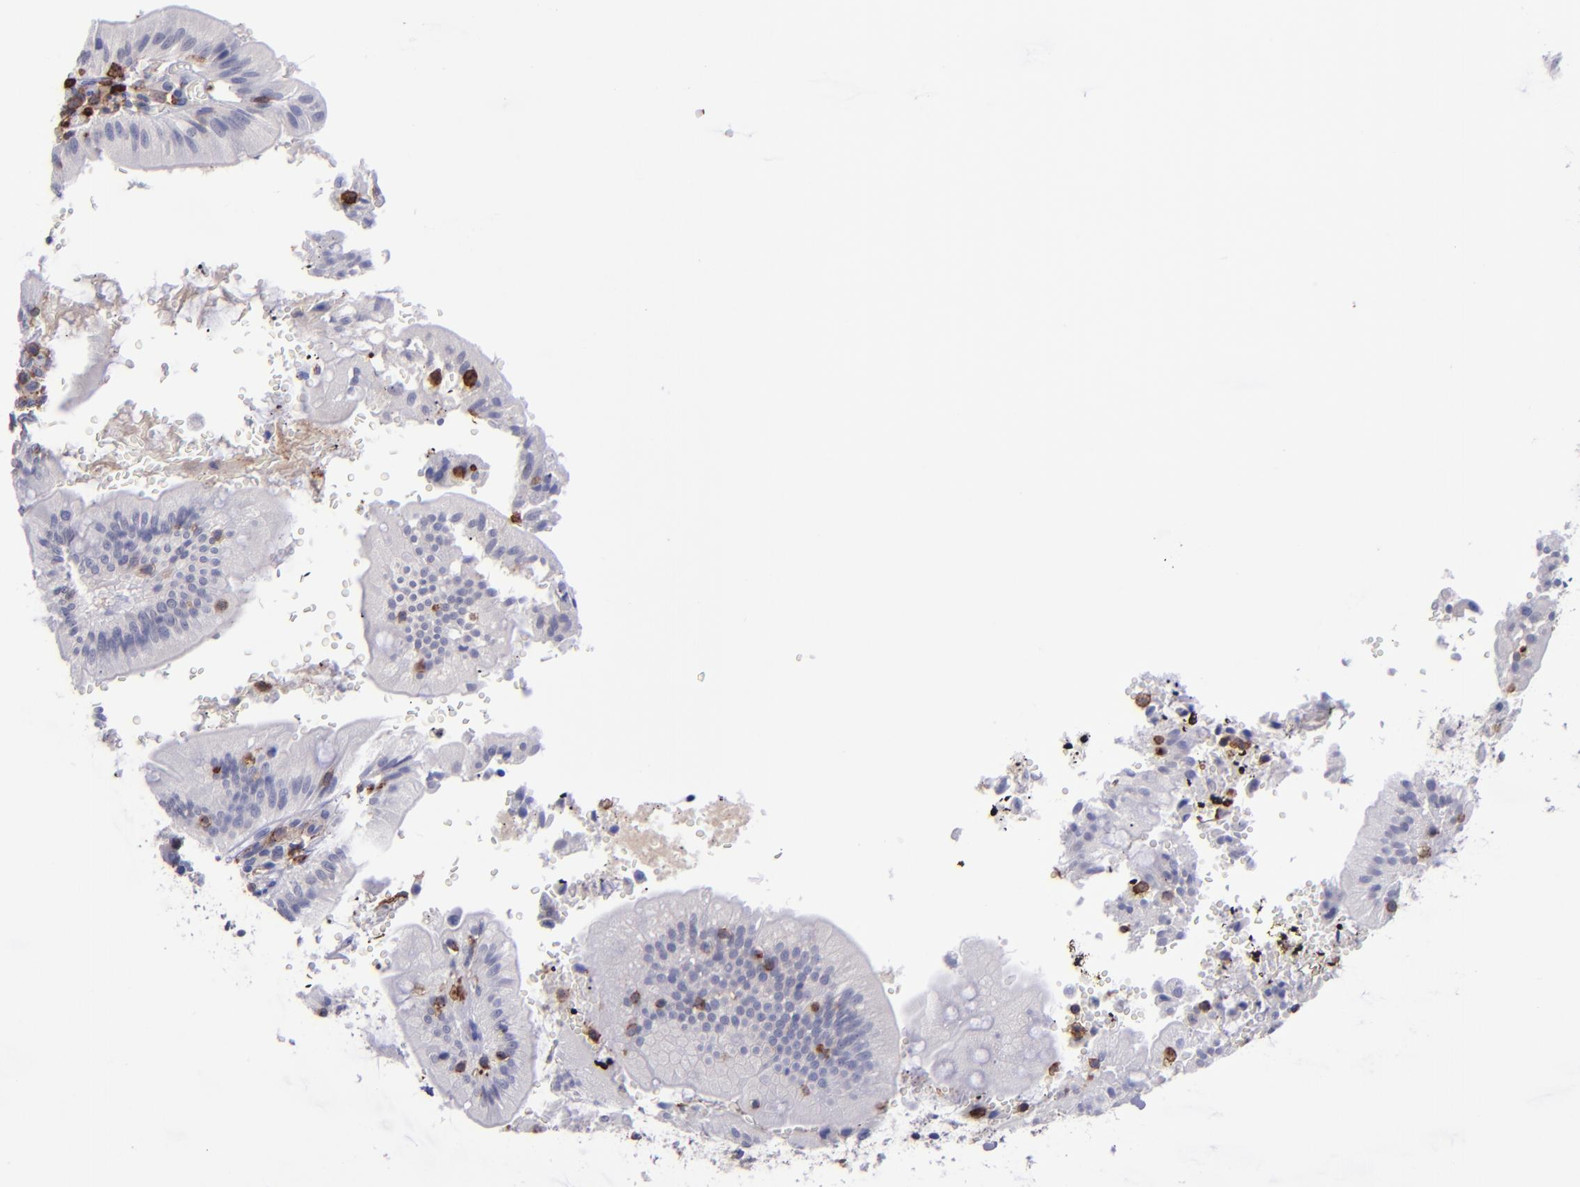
{"staining": {"intensity": "negative", "quantity": "none", "location": "none"}, "tissue": "small intestine", "cell_type": "Glandular cells", "image_type": "normal", "snomed": [{"axis": "morphology", "description": "Normal tissue, NOS"}, {"axis": "topography", "description": "Small intestine"}], "caption": "This is a image of IHC staining of normal small intestine, which shows no expression in glandular cells.", "gene": "ICAM3", "patient": {"sex": "male", "age": 71}}